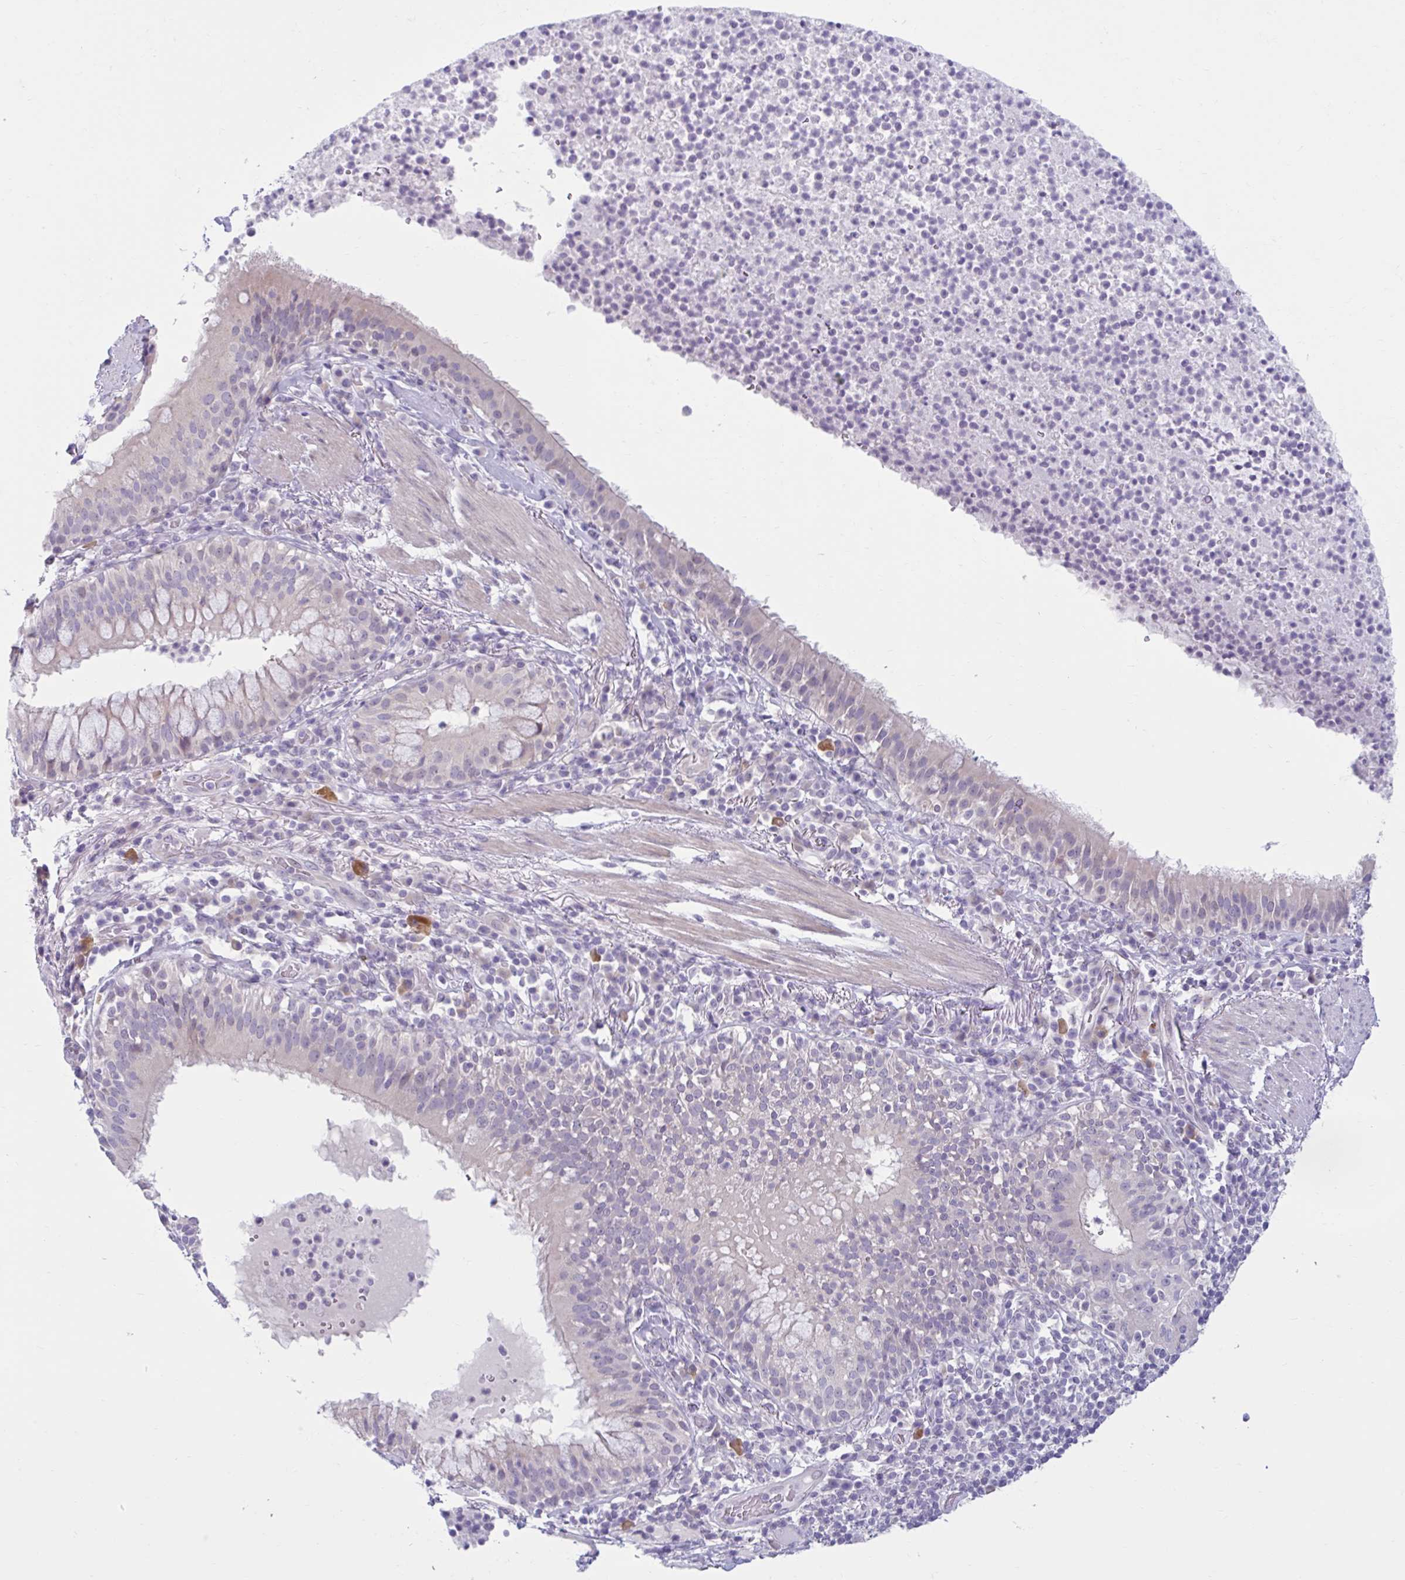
{"staining": {"intensity": "negative", "quantity": "none", "location": "none"}, "tissue": "bronchus", "cell_type": "Respiratory epithelial cells", "image_type": "normal", "snomed": [{"axis": "morphology", "description": "Normal tissue, NOS"}, {"axis": "topography", "description": "Cartilage tissue"}, {"axis": "topography", "description": "Bronchus"}], "caption": "The immunohistochemistry (IHC) histopathology image has no significant expression in respiratory epithelial cells of bronchus. Brightfield microscopy of immunohistochemistry (IHC) stained with DAB (brown) and hematoxylin (blue), captured at high magnification.", "gene": "FAM153A", "patient": {"sex": "male", "age": 56}}